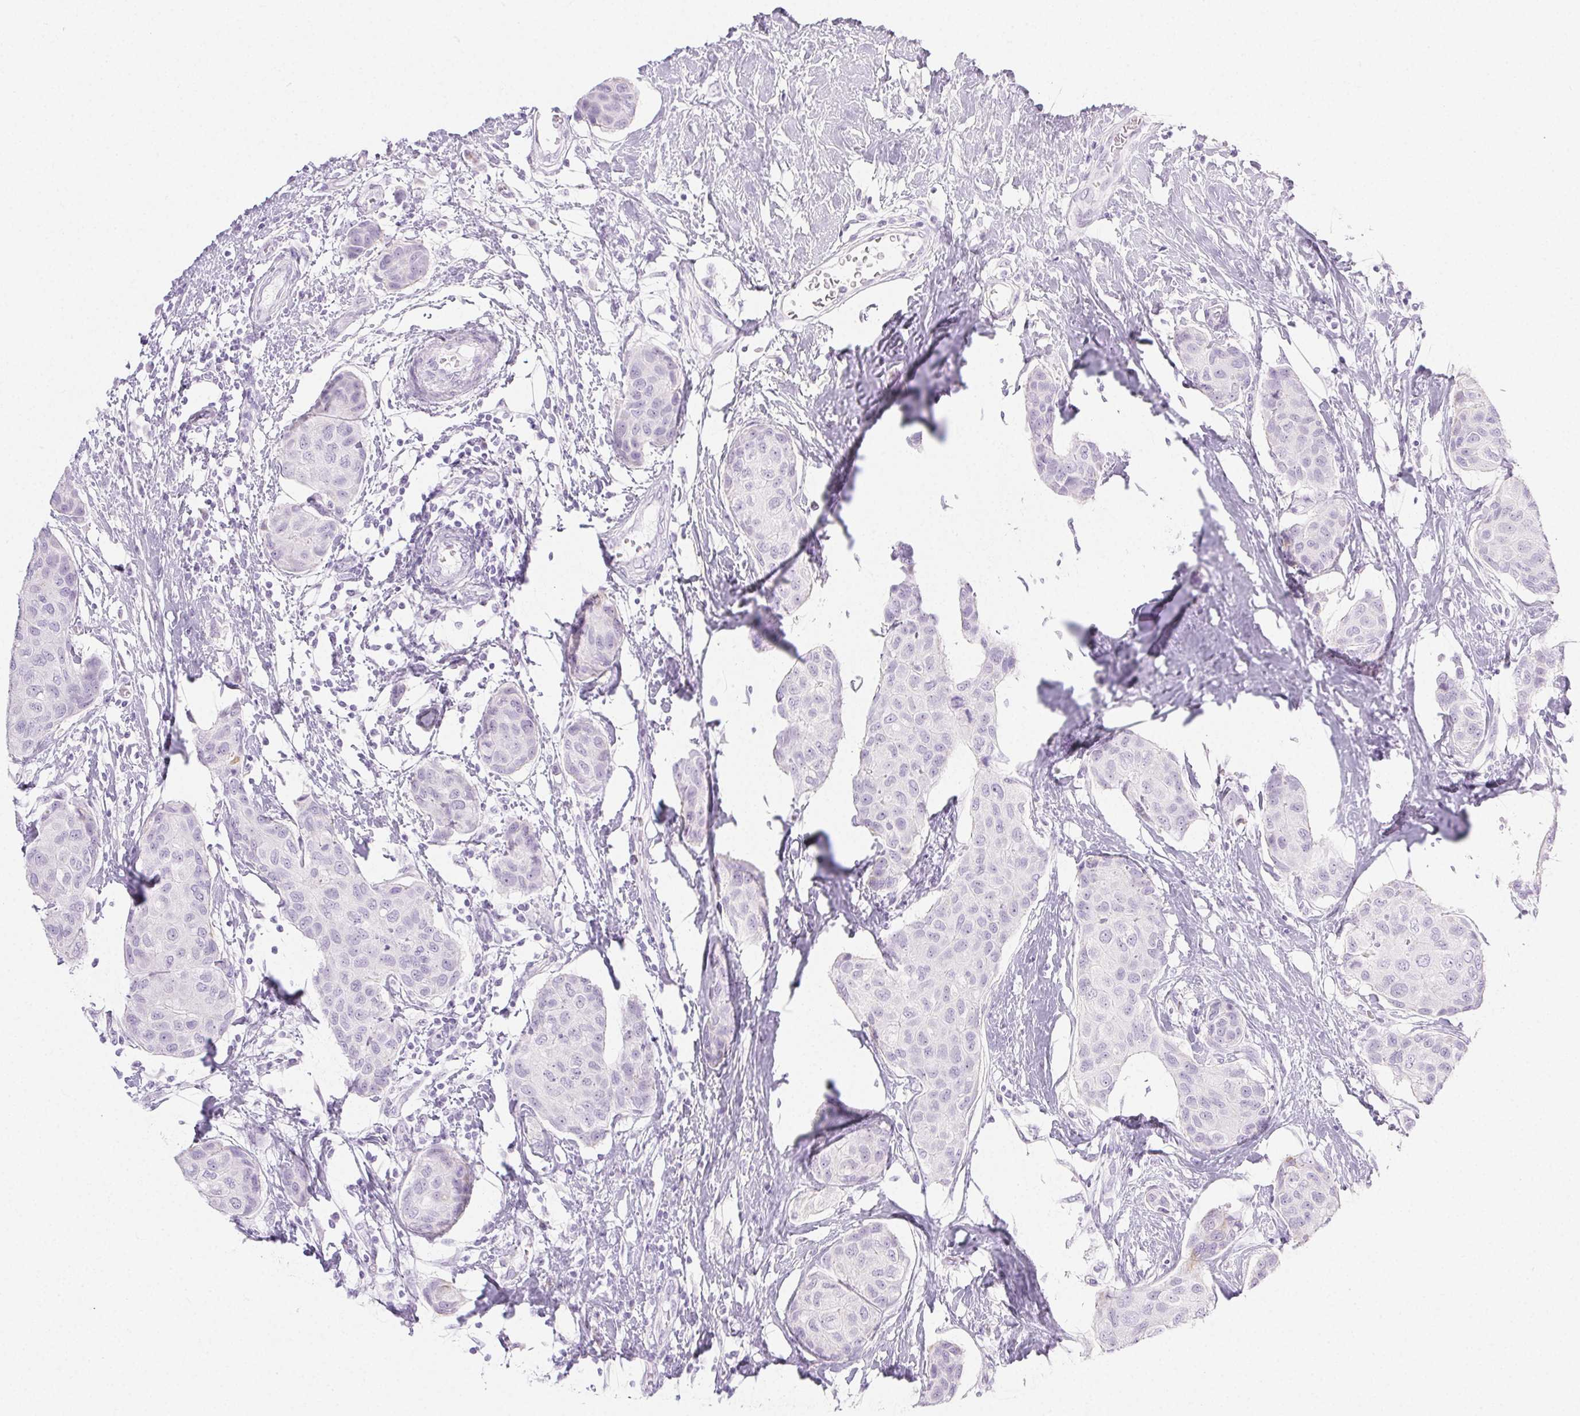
{"staining": {"intensity": "negative", "quantity": "none", "location": "none"}, "tissue": "breast cancer", "cell_type": "Tumor cells", "image_type": "cancer", "snomed": [{"axis": "morphology", "description": "Duct carcinoma"}, {"axis": "topography", "description": "Breast"}], "caption": "Immunohistochemical staining of breast invasive ductal carcinoma reveals no significant expression in tumor cells.", "gene": "PI3", "patient": {"sex": "female", "age": 80}}